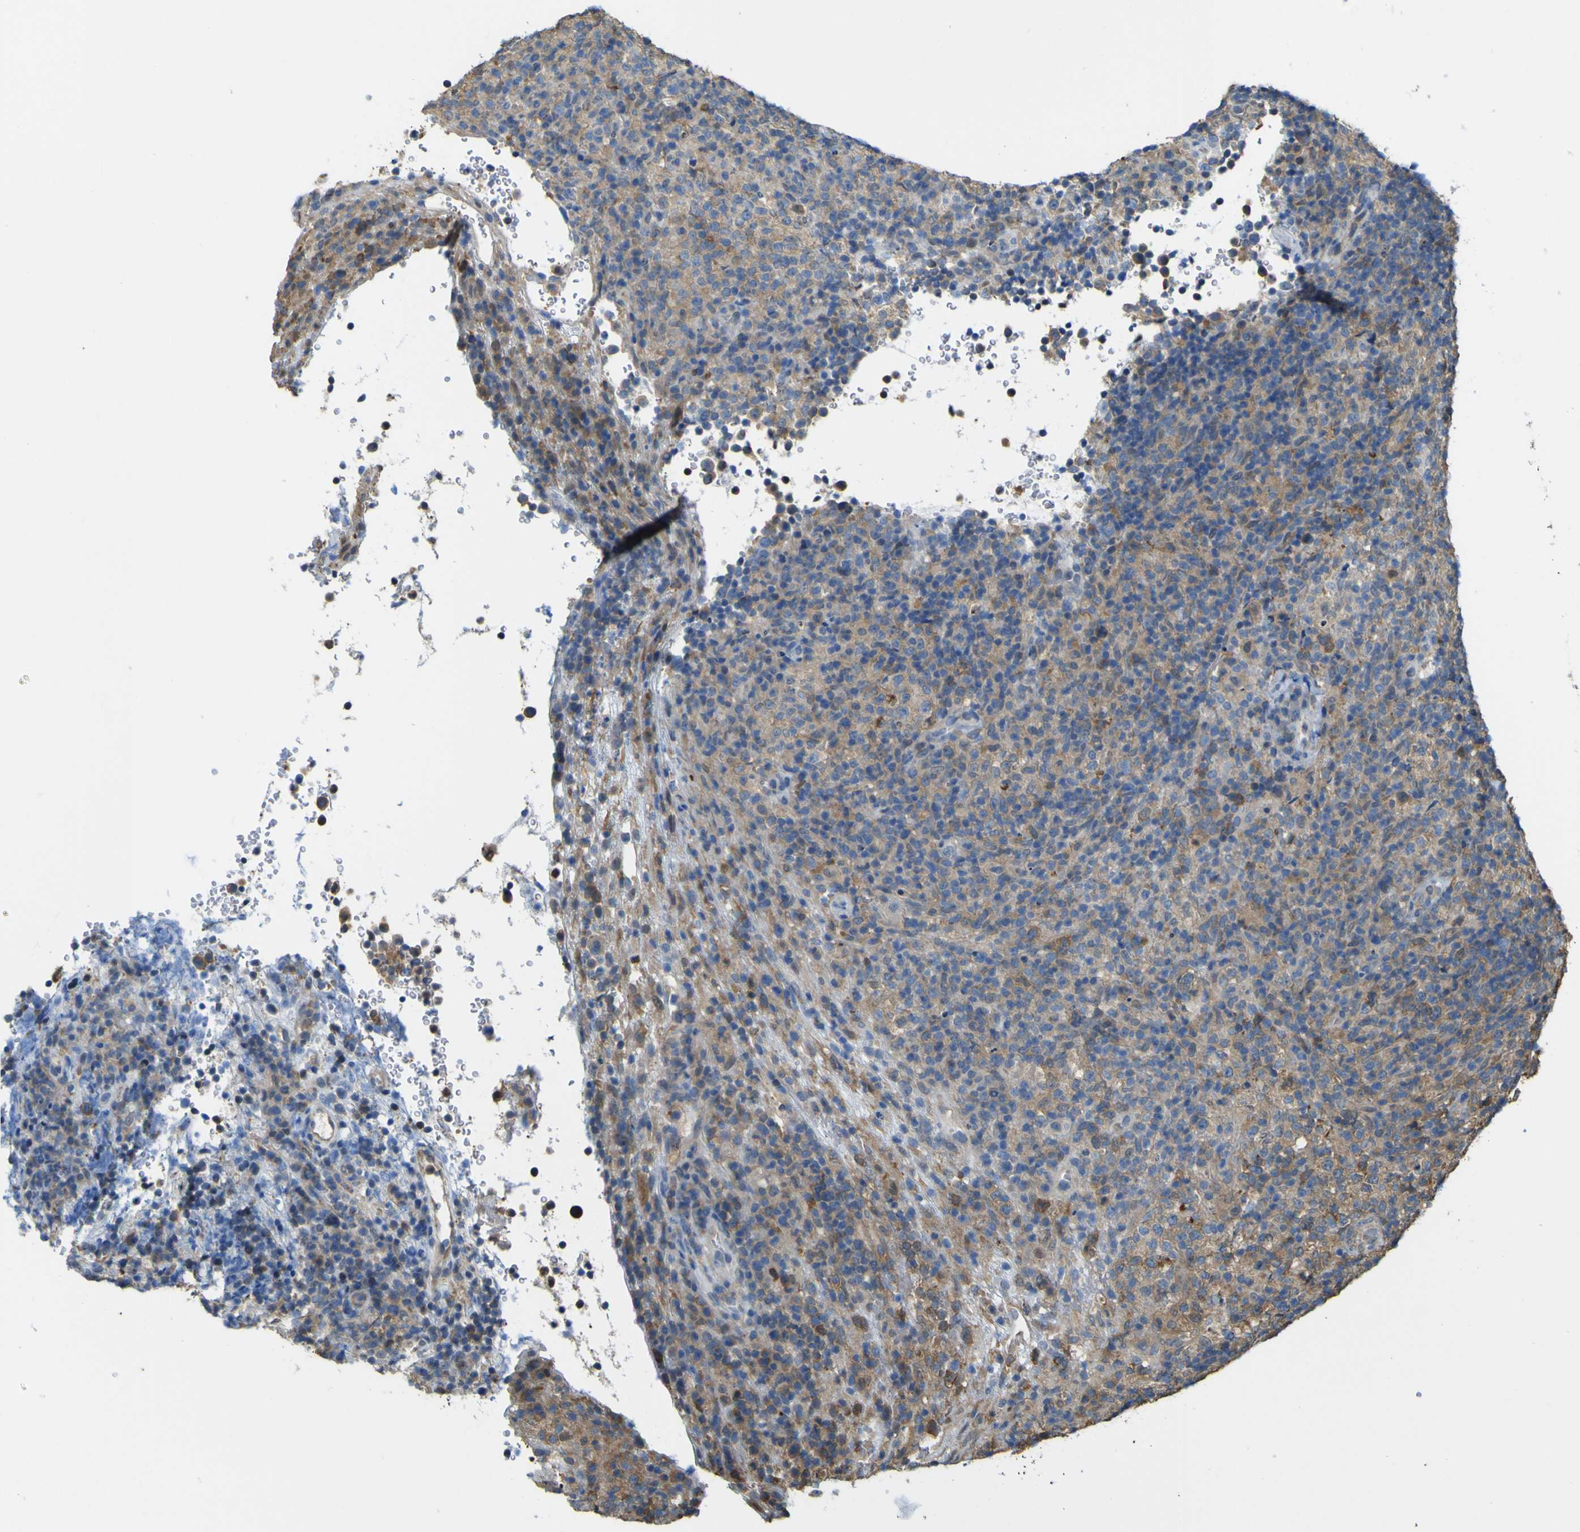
{"staining": {"intensity": "moderate", "quantity": ">75%", "location": "cytoplasmic/membranous"}, "tissue": "lymphoma", "cell_type": "Tumor cells", "image_type": "cancer", "snomed": [{"axis": "morphology", "description": "Malignant lymphoma, non-Hodgkin's type, High grade"}, {"axis": "topography", "description": "Lymph node"}], "caption": "Tumor cells demonstrate moderate cytoplasmic/membranous positivity in approximately >75% of cells in lymphoma.", "gene": "ABHD3", "patient": {"sex": "female", "age": 76}}